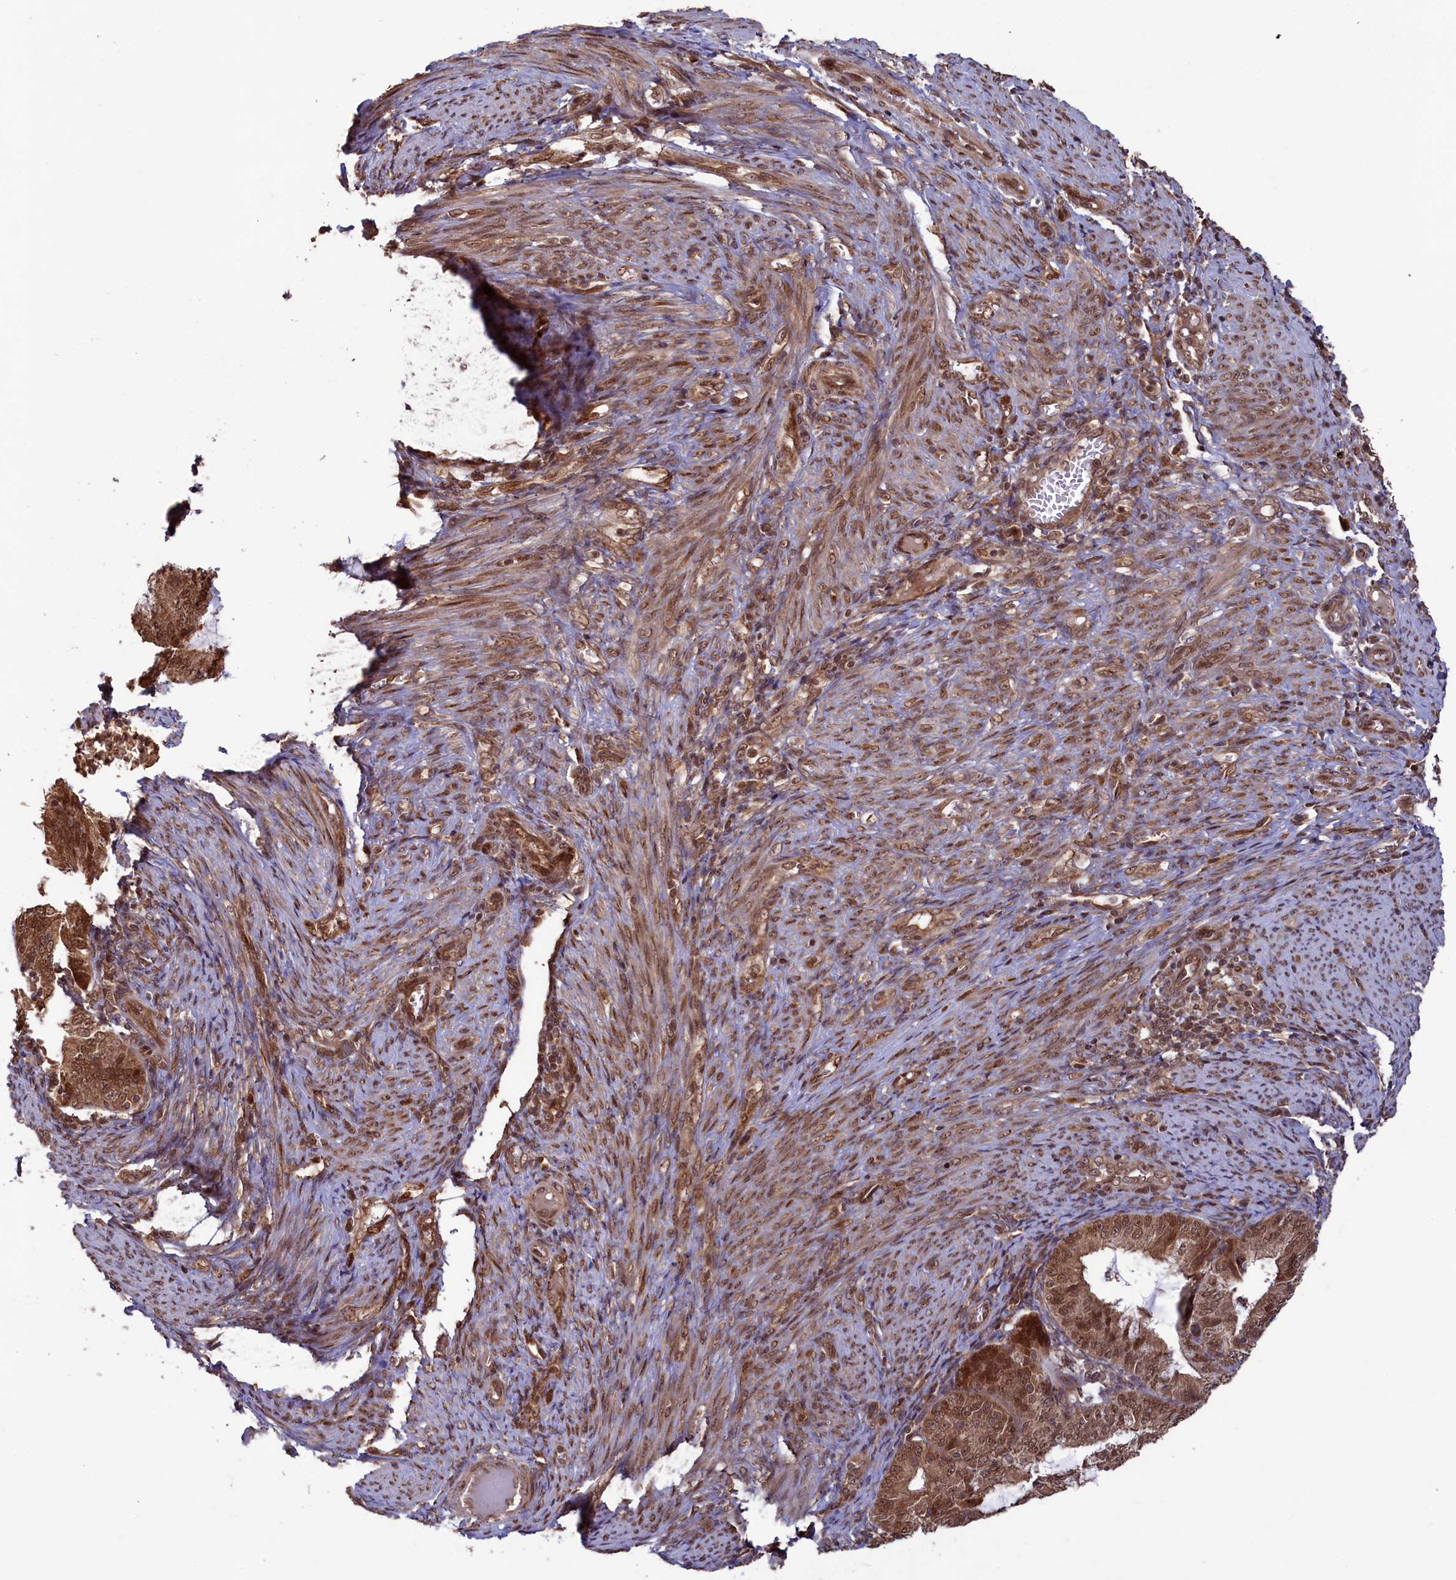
{"staining": {"intensity": "strong", "quantity": ">75%", "location": "nuclear"}, "tissue": "endometrial cancer", "cell_type": "Tumor cells", "image_type": "cancer", "snomed": [{"axis": "morphology", "description": "Adenocarcinoma, NOS"}, {"axis": "topography", "description": "Endometrium"}], "caption": "IHC micrograph of neoplastic tissue: human adenocarcinoma (endometrial) stained using IHC reveals high levels of strong protein expression localized specifically in the nuclear of tumor cells, appearing as a nuclear brown color.", "gene": "NAE1", "patient": {"sex": "female", "age": 51}}